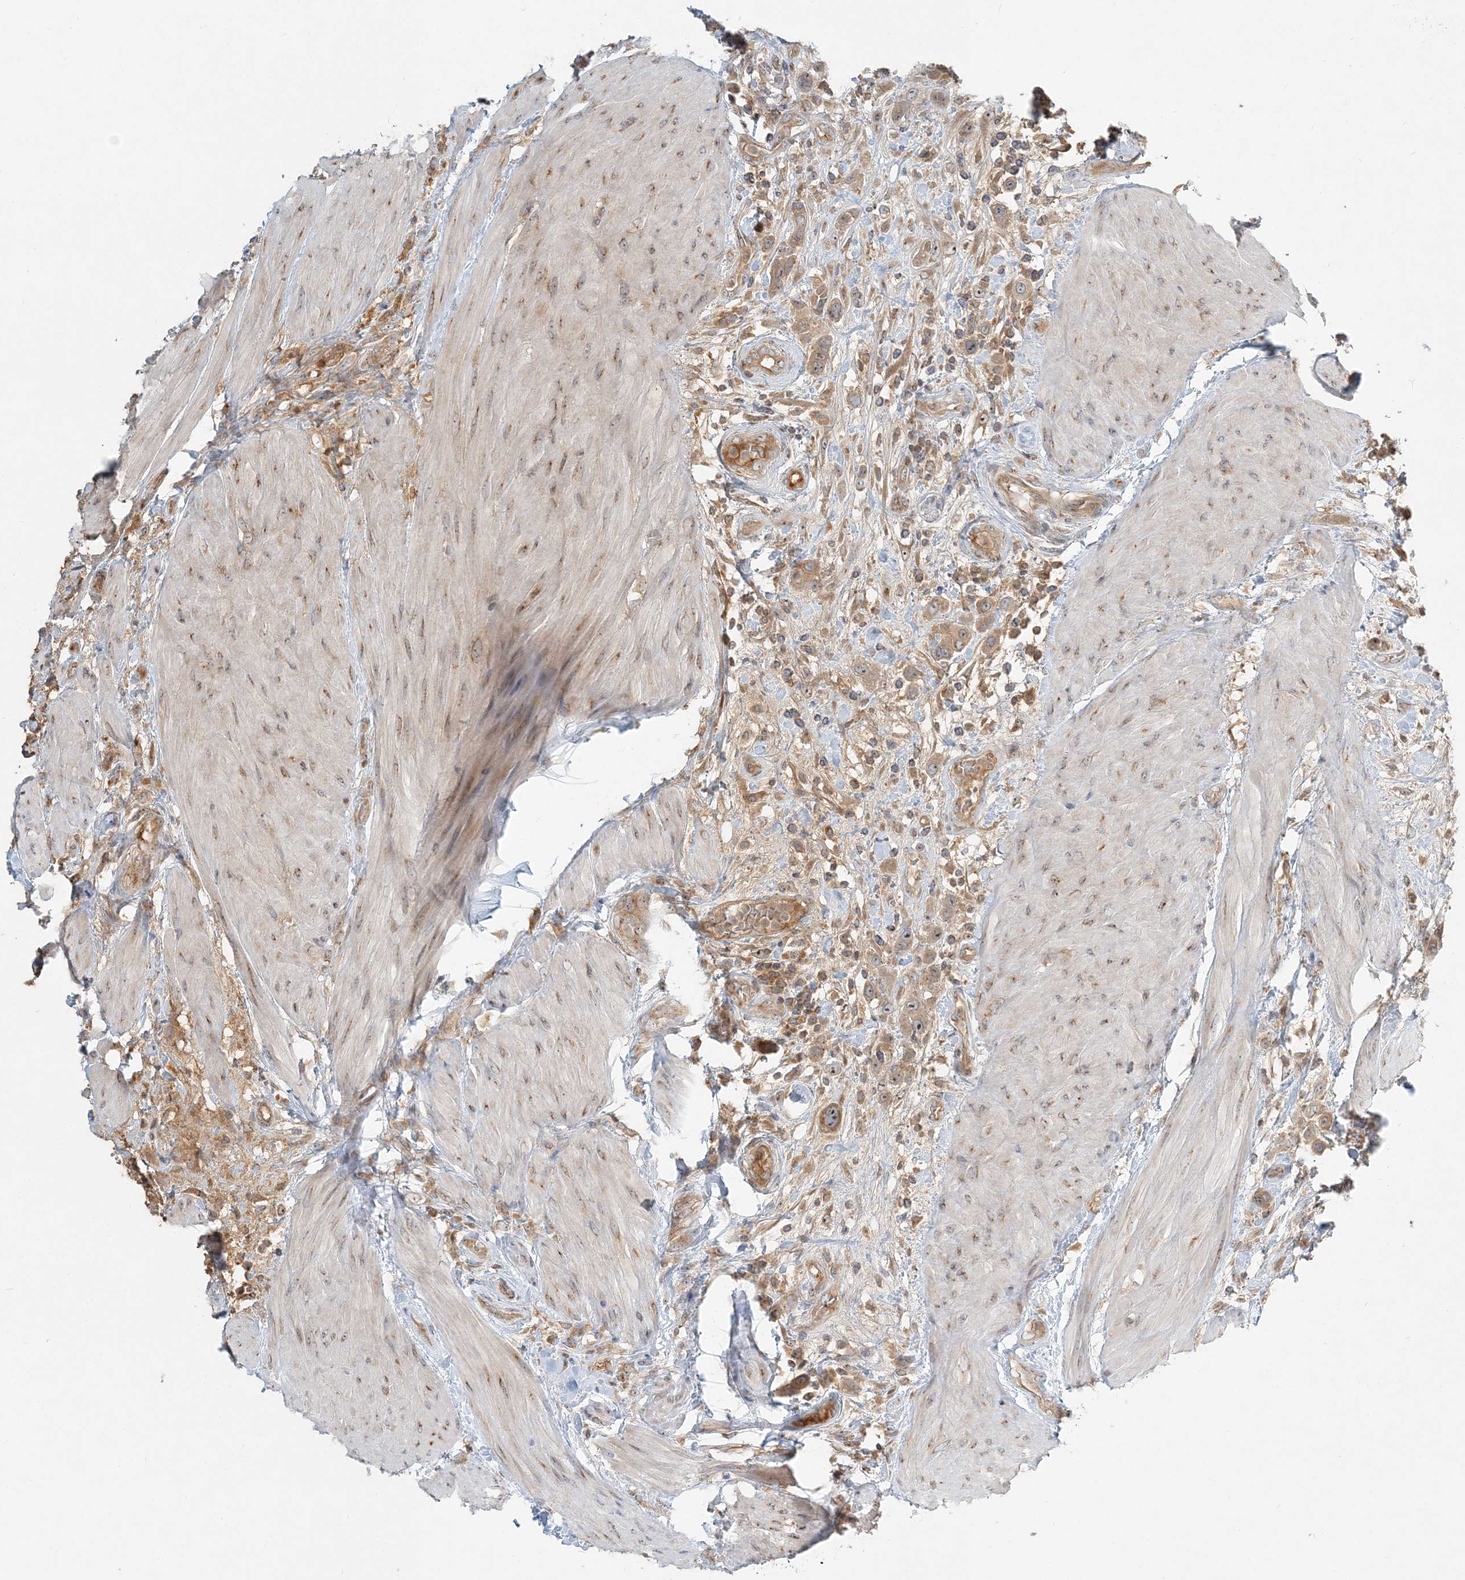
{"staining": {"intensity": "moderate", "quantity": ">75%", "location": "cytoplasmic/membranous"}, "tissue": "urothelial cancer", "cell_type": "Tumor cells", "image_type": "cancer", "snomed": [{"axis": "morphology", "description": "Urothelial carcinoma, High grade"}, {"axis": "topography", "description": "Urinary bladder"}], "caption": "Human high-grade urothelial carcinoma stained with a brown dye displays moderate cytoplasmic/membranous positive staining in approximately >75% of tumor cells.", "gene": "AP1AR", "patient": {"sex": "male", "age": 50}}